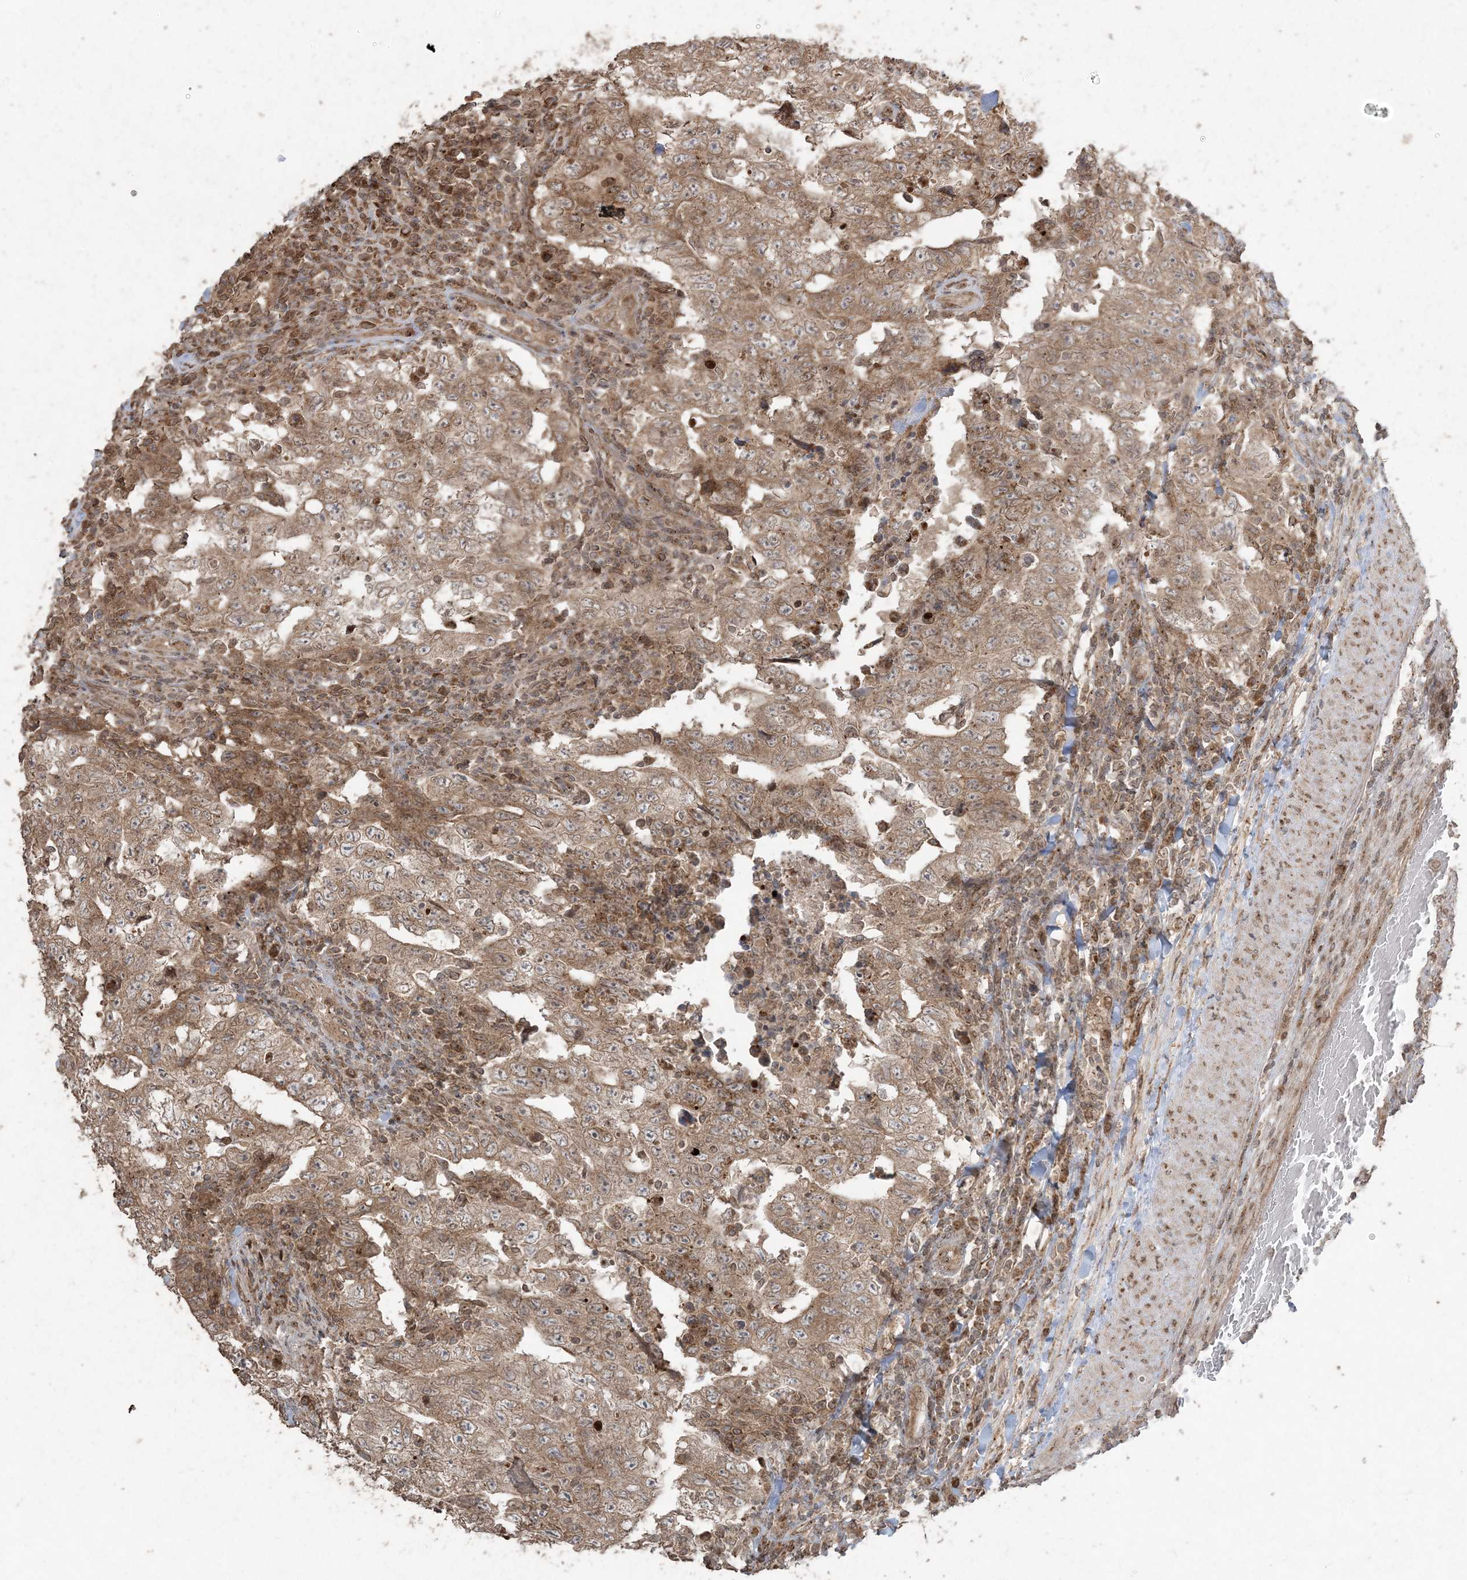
{"staining": {"intensity": "moderate", "quantity": ">75%", "location": "cytoplasmic/membranous"}, "tissue": "testis cancer", "cell_type": "Tumor cells", "image_type": "cancer", "snomed": [{"axis": "morphology", "description": "Carcinoma, Embryonal, NOS"}, {"axis": "topography", "description": "Testis"}], "caption": "Testis cancer stained for a protein (brown) shows moderate cytoplasmic/membranous positive expression in approximately >75% of tumor cells.", "gene": "DDX19B", "patient": {"sex": "male", "age": 26}}